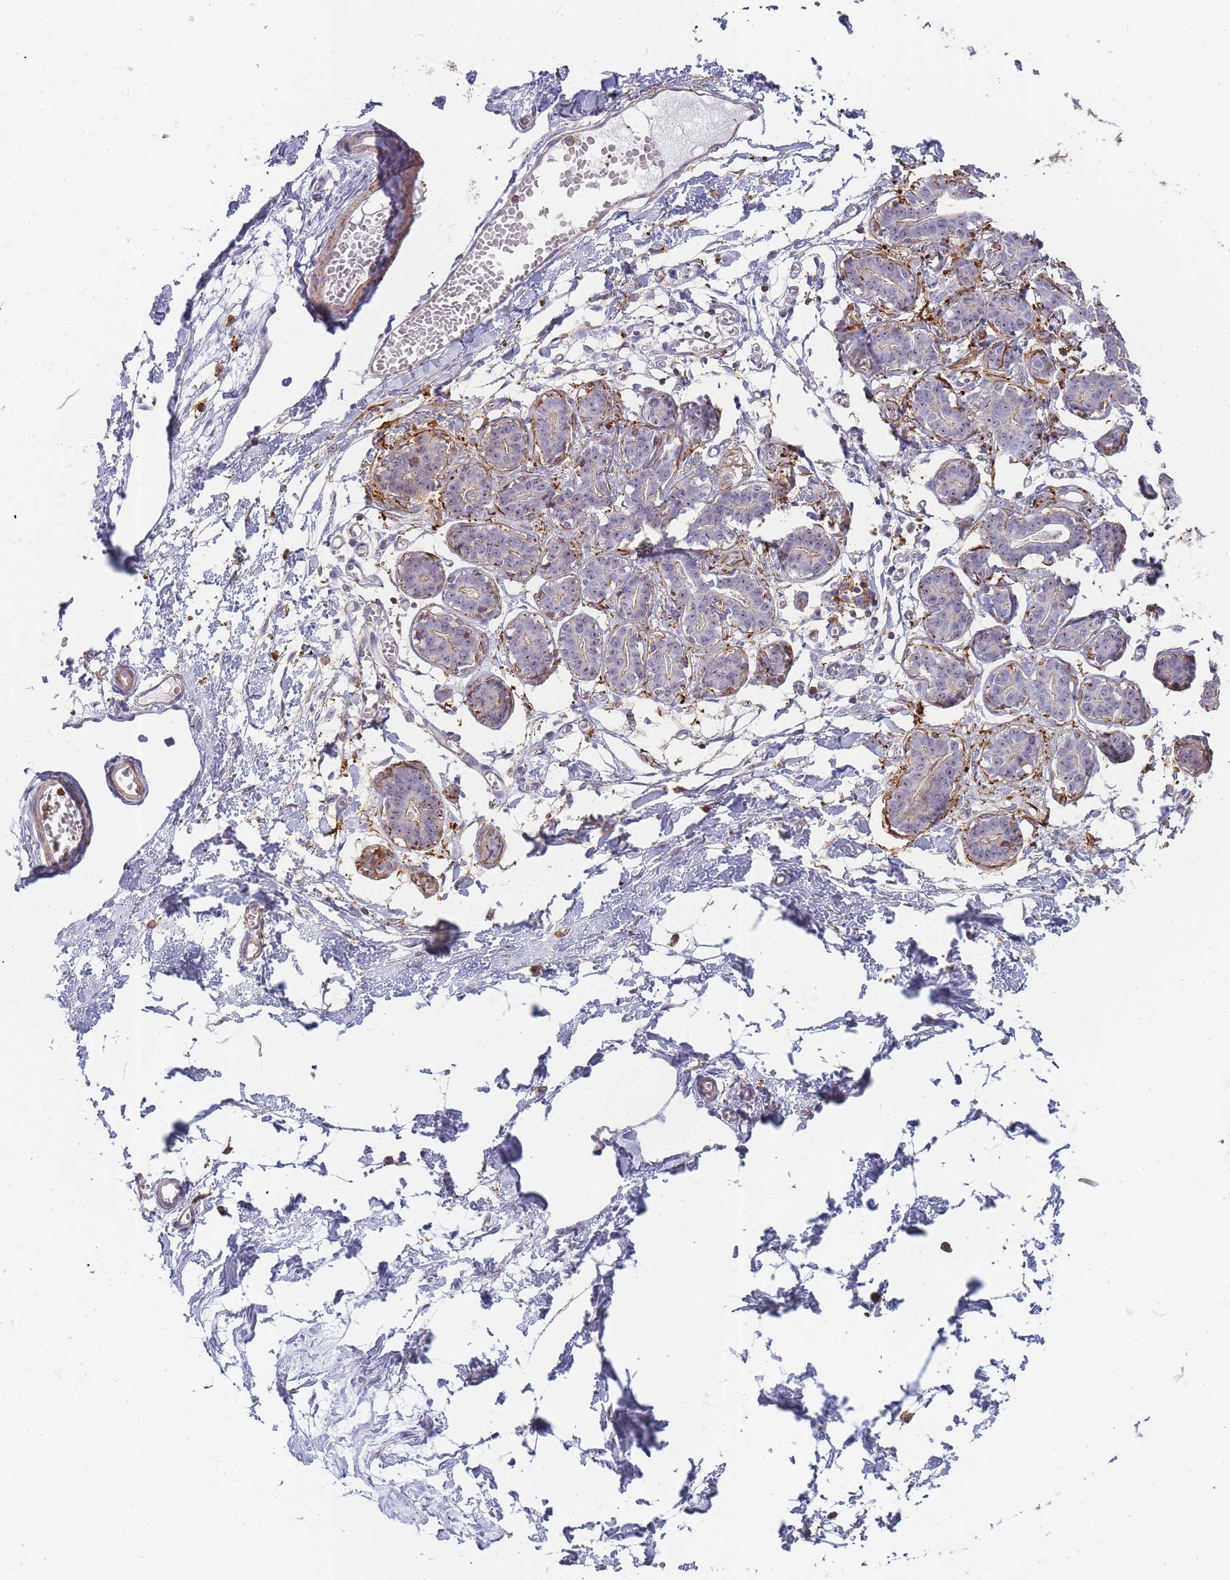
{"staining": {"intensity": "negative", "quantity": "none", "location": "none"}, "tissue": "breast", "cell_type": "Adipocytes", "image_type": "normal", "snomed": [{"axis": "morphology", "description": "Normal tissue, NOS"}, {"axis": "topography", "description": "Breast"}], "caption": "IHC of unremarkable breast shows no positivity in adipocytes.", "gene": "NOP14", "patient": {"sex": "female", "age": 27}}